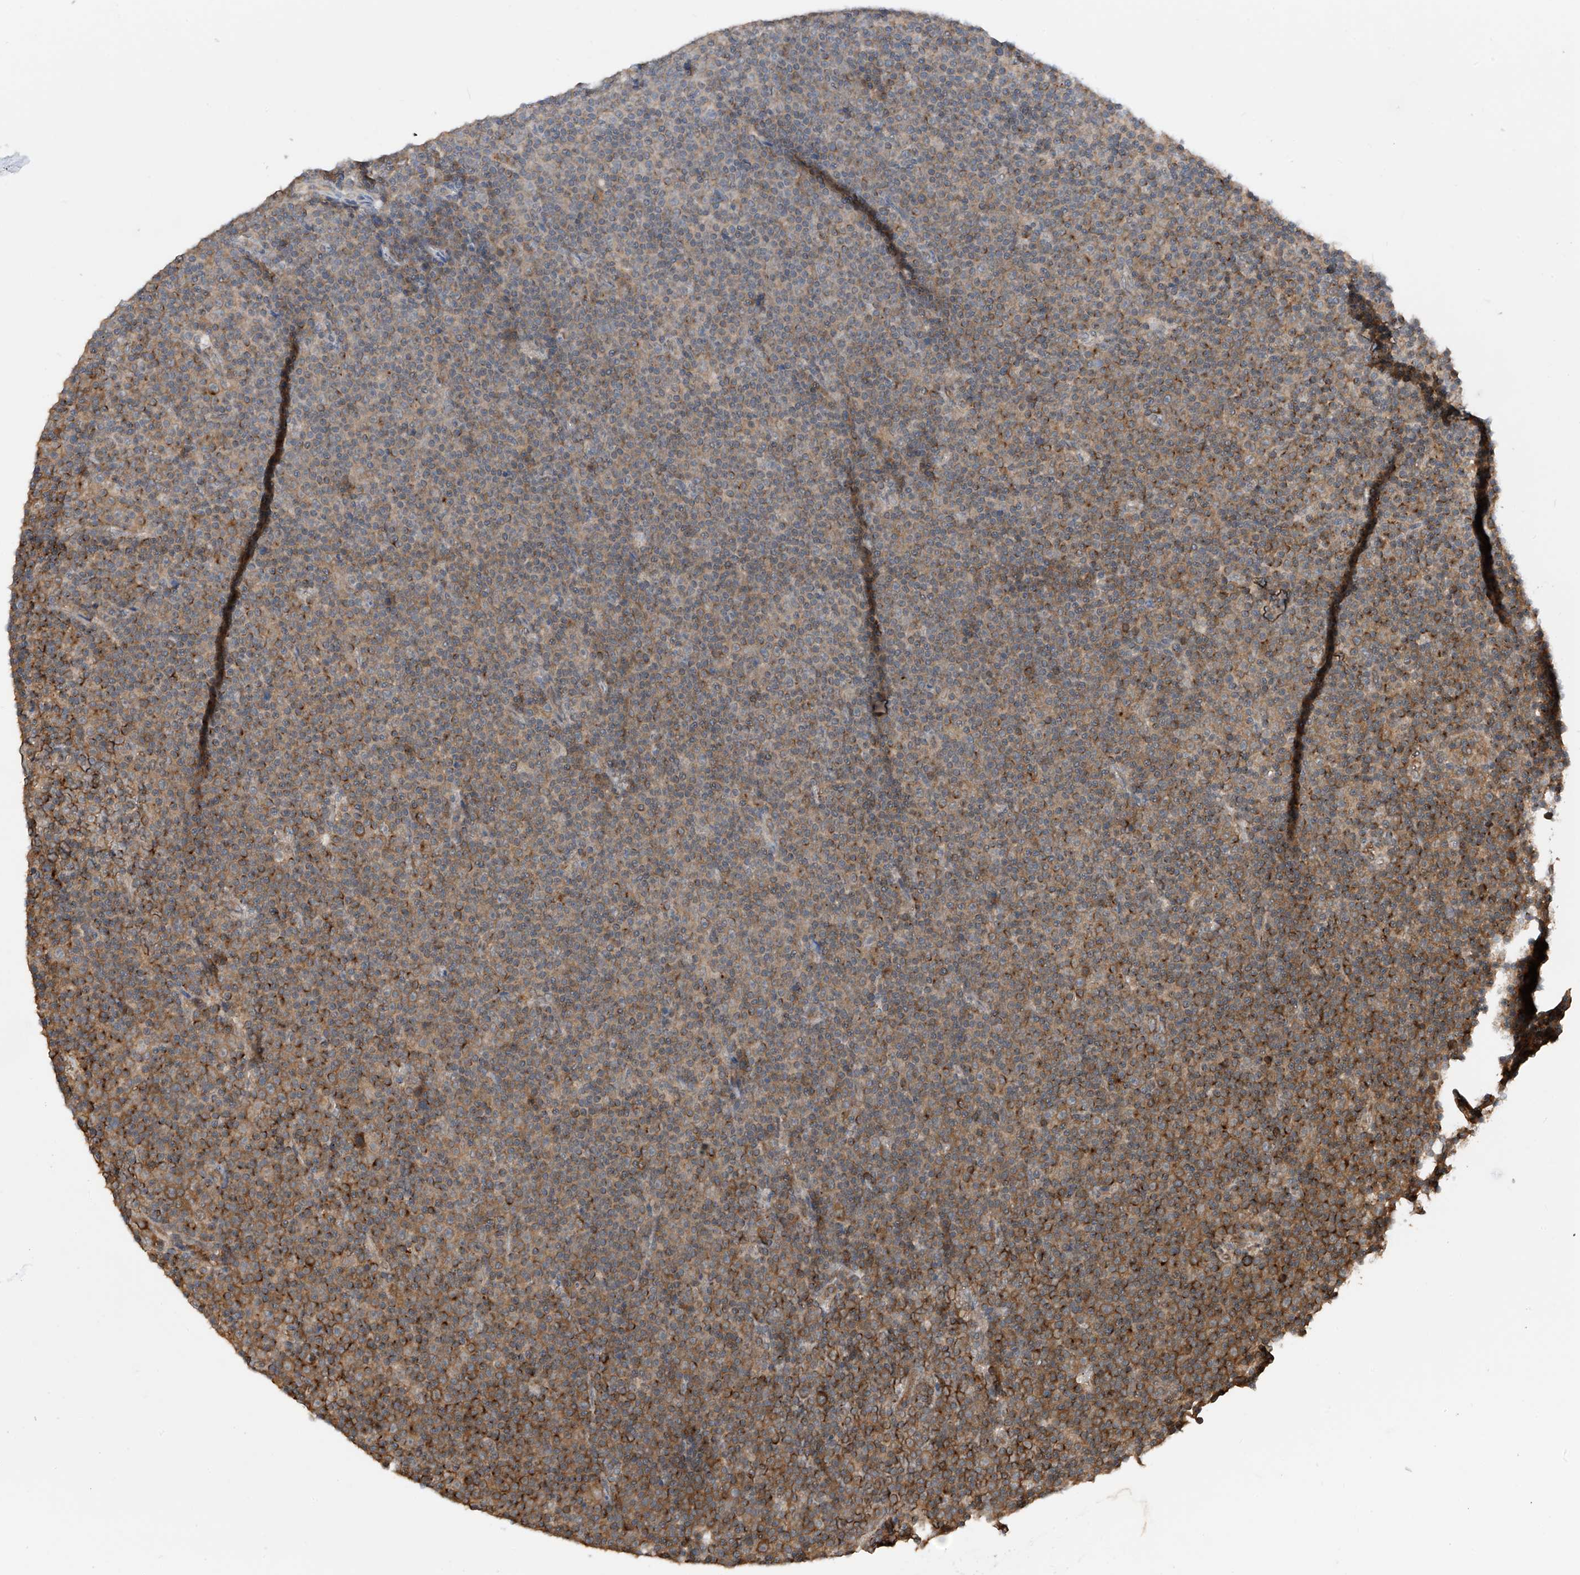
{"staining": {"intensity": "moderate", "quantity": ">75%", "location": "cytoplasmic/membranous"}, "tissue": "lymphoma", "cell_type": "Tumor cells", "image_type": "cancer", "snomed": [{"axis": "morphology", "description": "Malignant lymphoma, non-Hodgkin's type, Low grade"}, {"axis": "topography", "description": "Lymph node"}], "caption": "The micrograph exhibits staining of low-grade malignant lymphoma, non-Hodgkin's type, revealing moderate cytoplasmic/membranous protein expression (brown color) within tumor cells.", "gene": "RPAIN", "patient": {"sex": "female", "age": 67}}